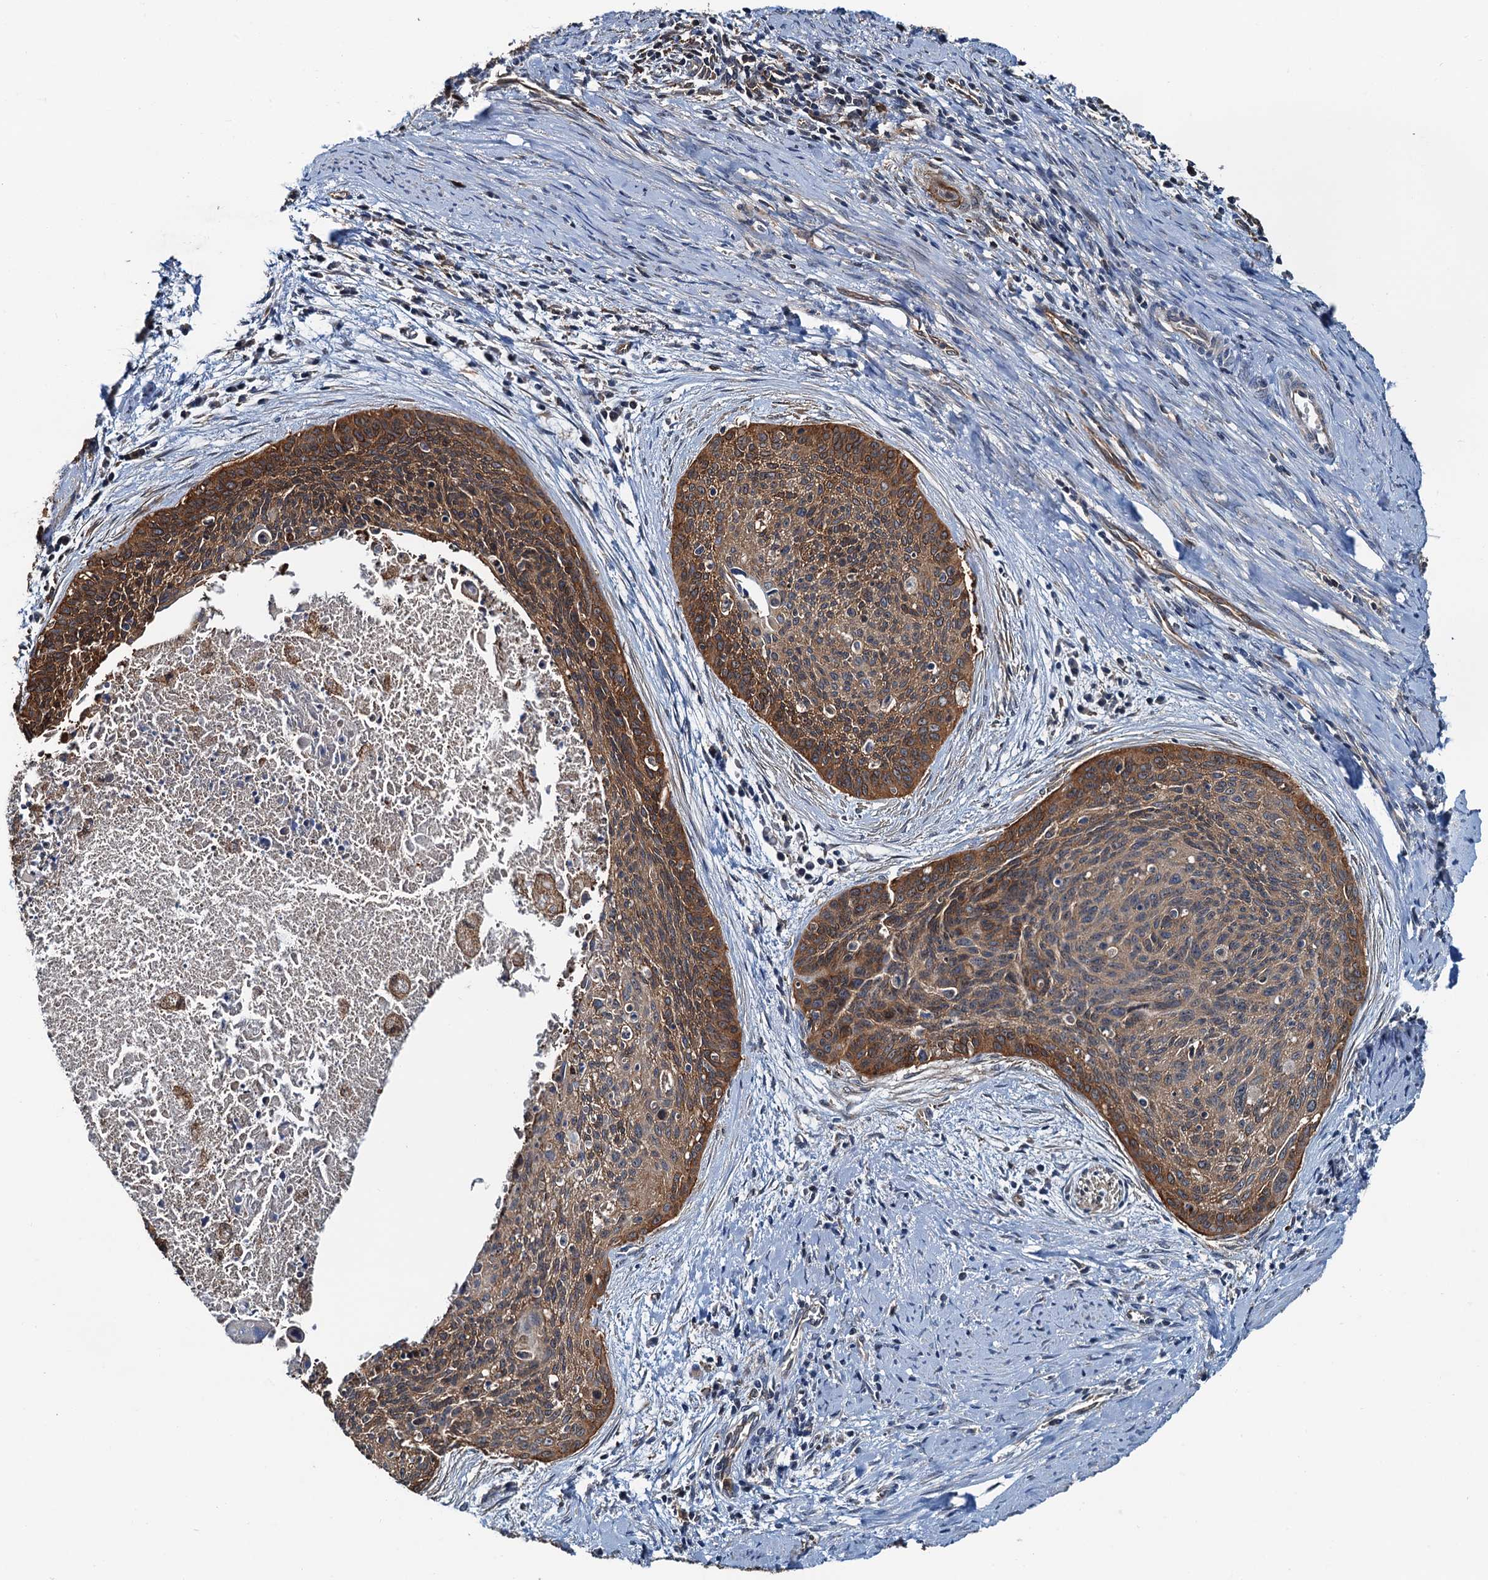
{"staining": {"intensity": "moderate", "quantity": ">75%", "location": "cytoplasmic/membranous"}, "tissue": "cervical cancer", "cell_type": "Tumor cells", "image_type": "cancer", "snomed": [{"axis": "morphology", "description": "Squamous cell carcinoma, NOS"}, {"axis": "topography", "description": "Cervix"}], "caption": "Immunohistochemistry (IHC) histopathology image of human cervical squamous cell carcinoma stained for a protein (brown), which reveals medium levels of moderate cytoplasmic/membranous expression in approximately >75% of tumor cells.", "gene": "USP6NL", "patient": {"sex": "female", "age": 55}}